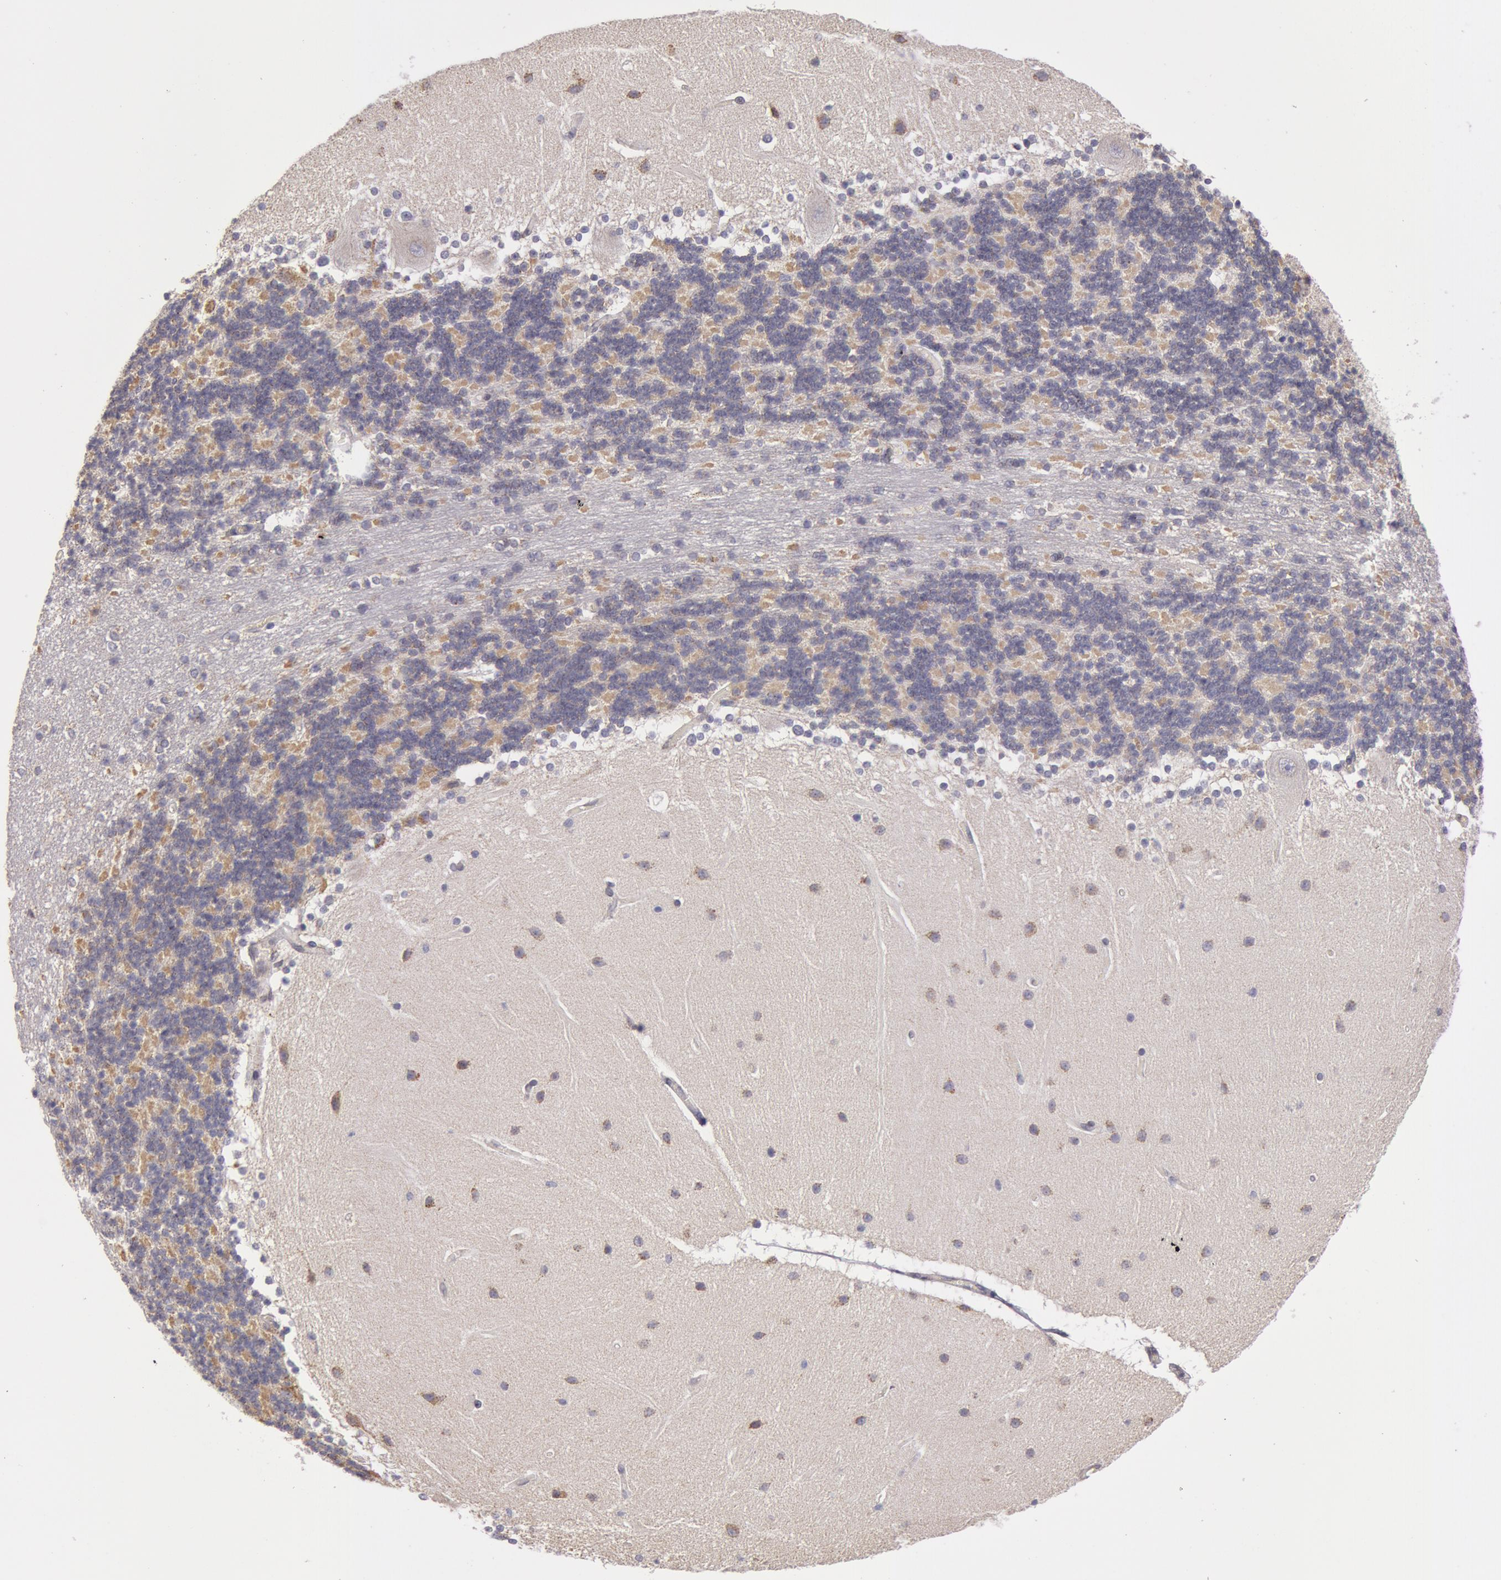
{"staining": {"intensity": "weak", "quantity": "25%-75%", "location": "cytoplasmic/membranous"}, "tissue": "cerebellum", "cell_type": "Cells in granular layer", "image_type": "normal", "snomed": [{"axis": "morphology", "description": "Normal tissue, NOS"}, {"axis": "topography", "description": "Cerebellum"}], "caption": "Immunohistochemistry (IHC) of unremarkable cerebellum displays low levels of weak cytoplasmic/membranous staining in approximately 25%-75% of cells in granular layer. The staining was performed using DAB (3,3'-diaminobenzidine), with brown indicating positive protein expression. Nuclei are stained blue with hematoxylin.", "gene": "KRT18", "patient": {"sex": "female", "age": 54}}